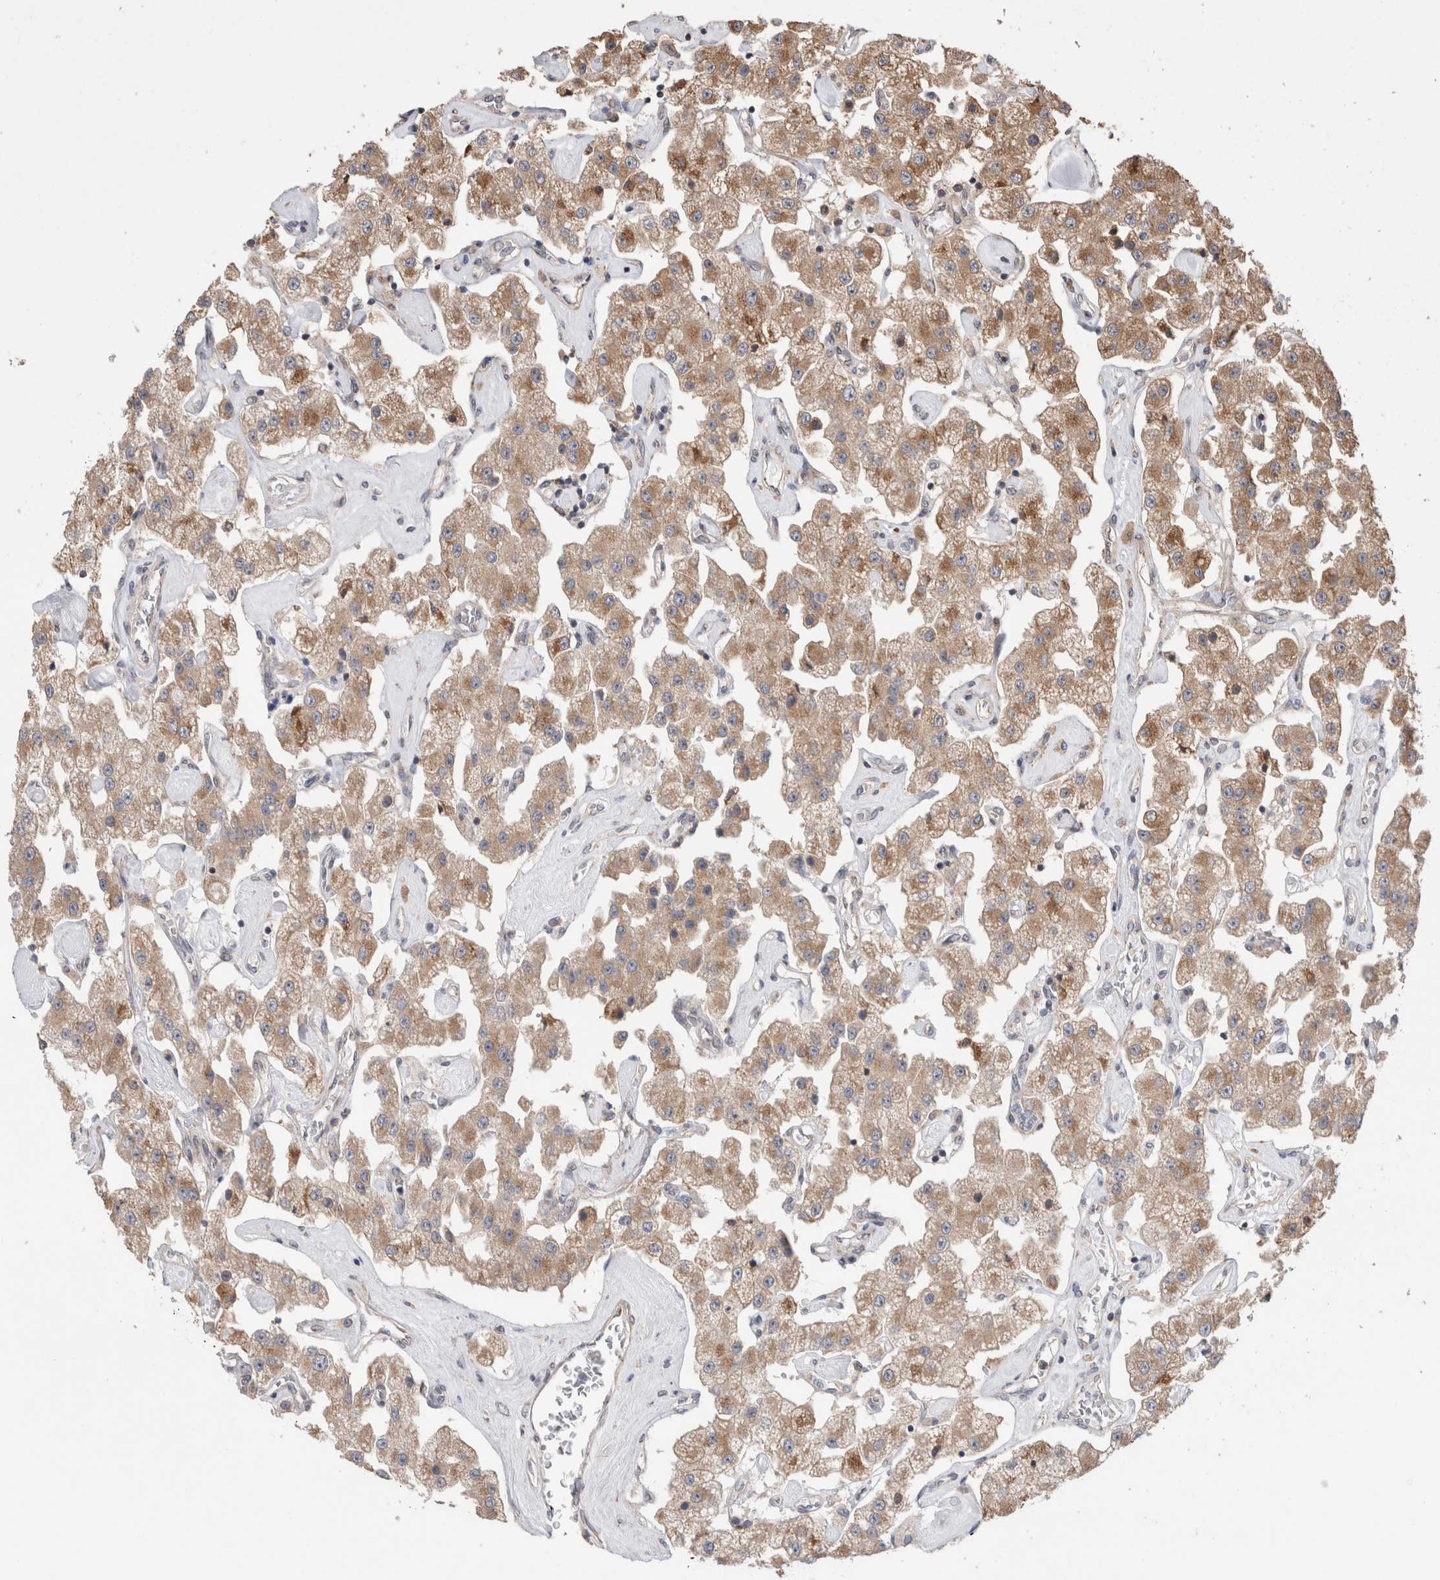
{"staining": {"intensity": "moderate", "quantity": ">75%", "location": "cytoplasmic/membranous"}, "tissue": "carcinoid", "cell_type": "Tumor cells", "image_type": "cancer", "snomed": [{"axis": "morphology", "description": "Carcinoid, malignant, NOS"}, {"axis": "topography", "description": "Pancreas"}], "caption": "DAB (3,3'-diaminobenzidine) immunohistochemical staining of human malignant carcinoid exhibits moderate cytoplasmic/membranous protein positivity in about >75% of tumor cells.", "gene": "TRIM5", "patient": {"sex": "male", "age": 41}}